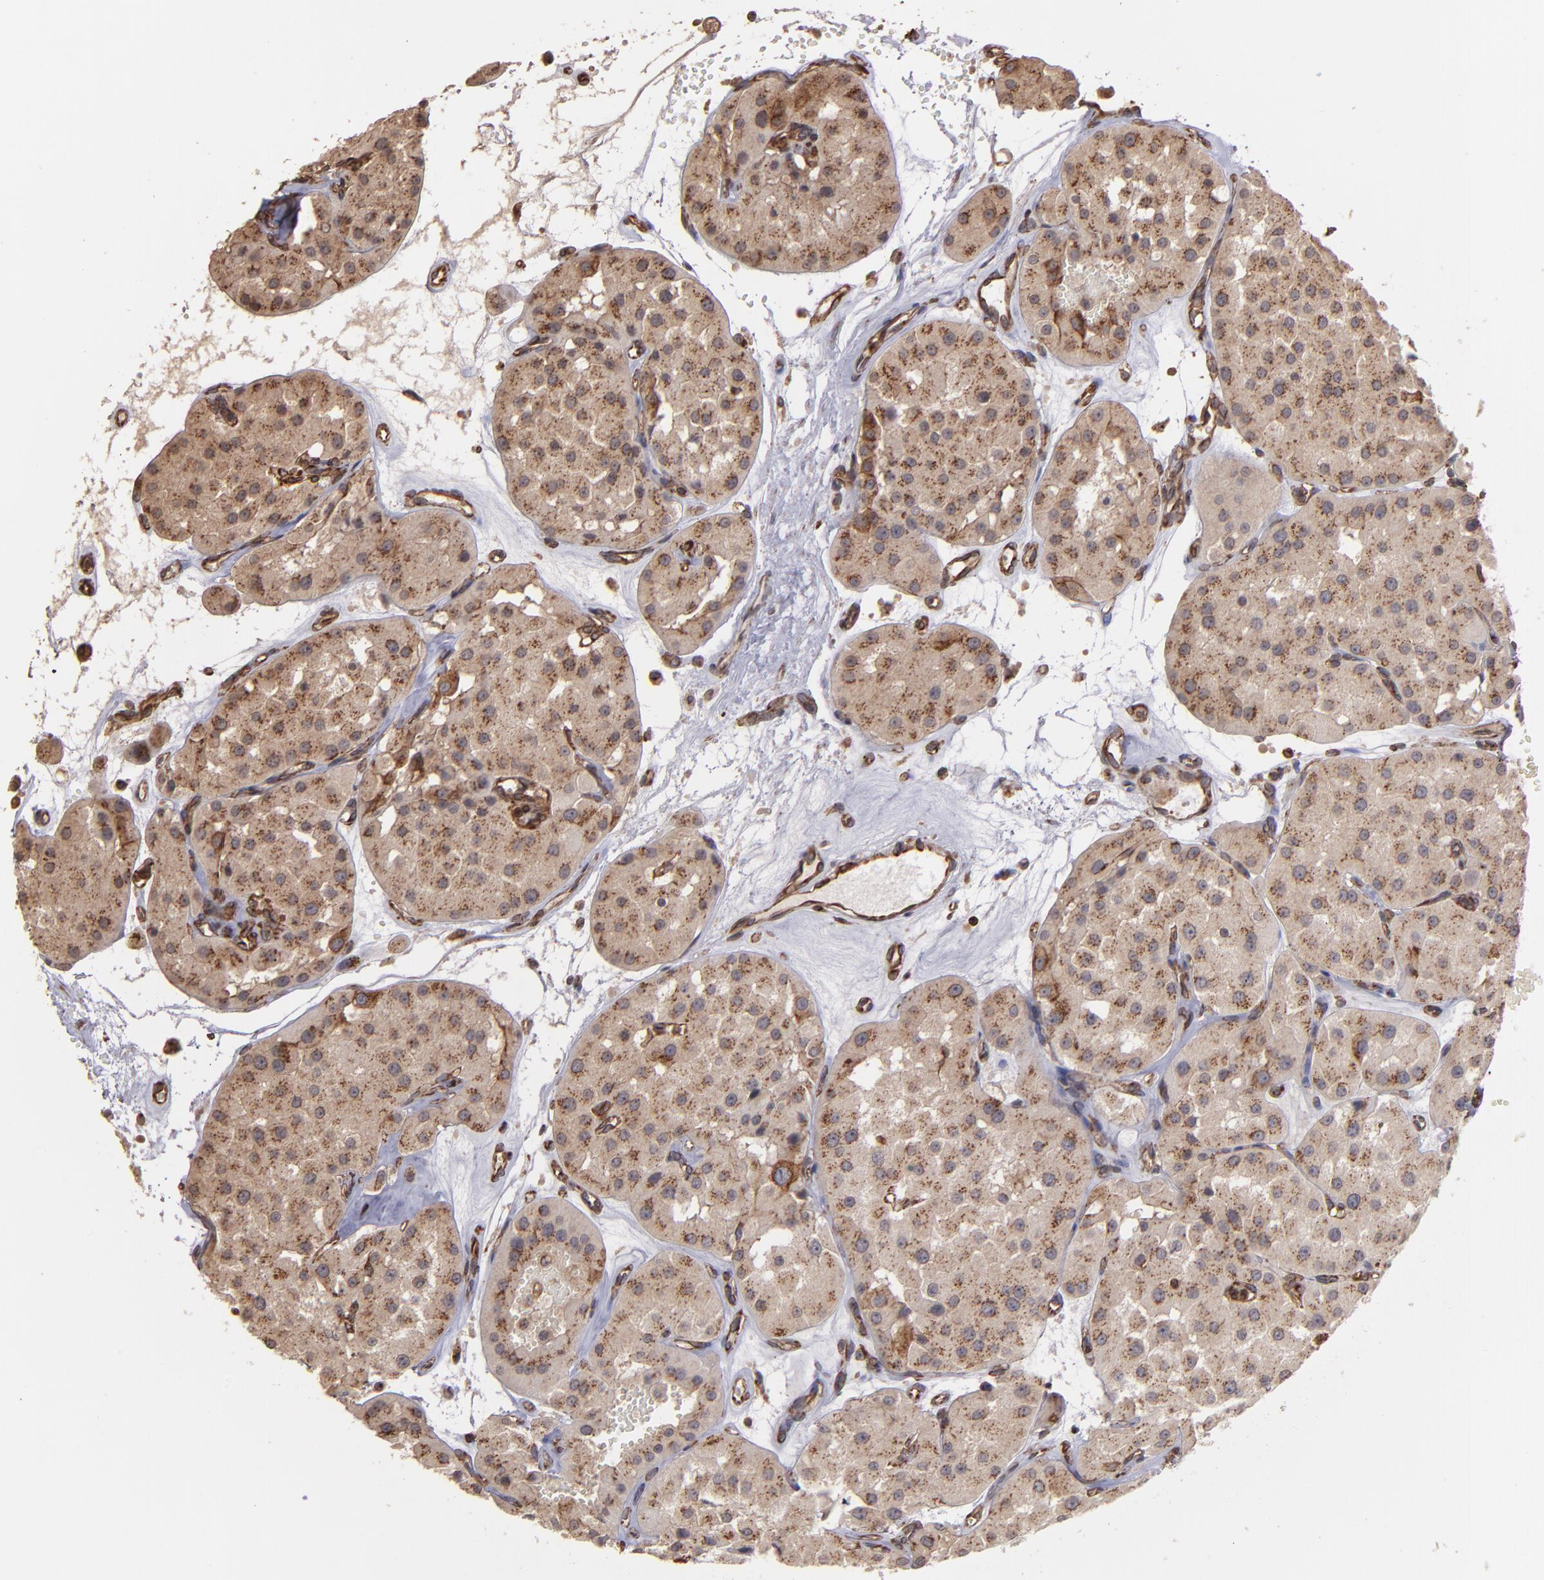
{"staining": {"intensity": "moderate", "quantity": ">75%", "location": "cytoplasmic/membranous"}, "tissue": "renal cancer", "cell_type": "Tumor cells", "image_type": "cancer", "snomed": [{"axis": "morphology", "description": "Adenocarcinoma, uncertain malignant potential"}, {"axis": "topography", "description": "Kidney"}], "caption": "Protein expression by IHC reveals moderate cytoplasmic/membranous positivity in about >75% of tumor cells in adenocarcinoma,  uncertain malignant potential (renal). (Stains: DAB in brown, nuclei in blue, Microscopy: brightfield microscopy at high magnification).", "gene": "TRIP11", "patient": {"sex": "male", "age": 63}}